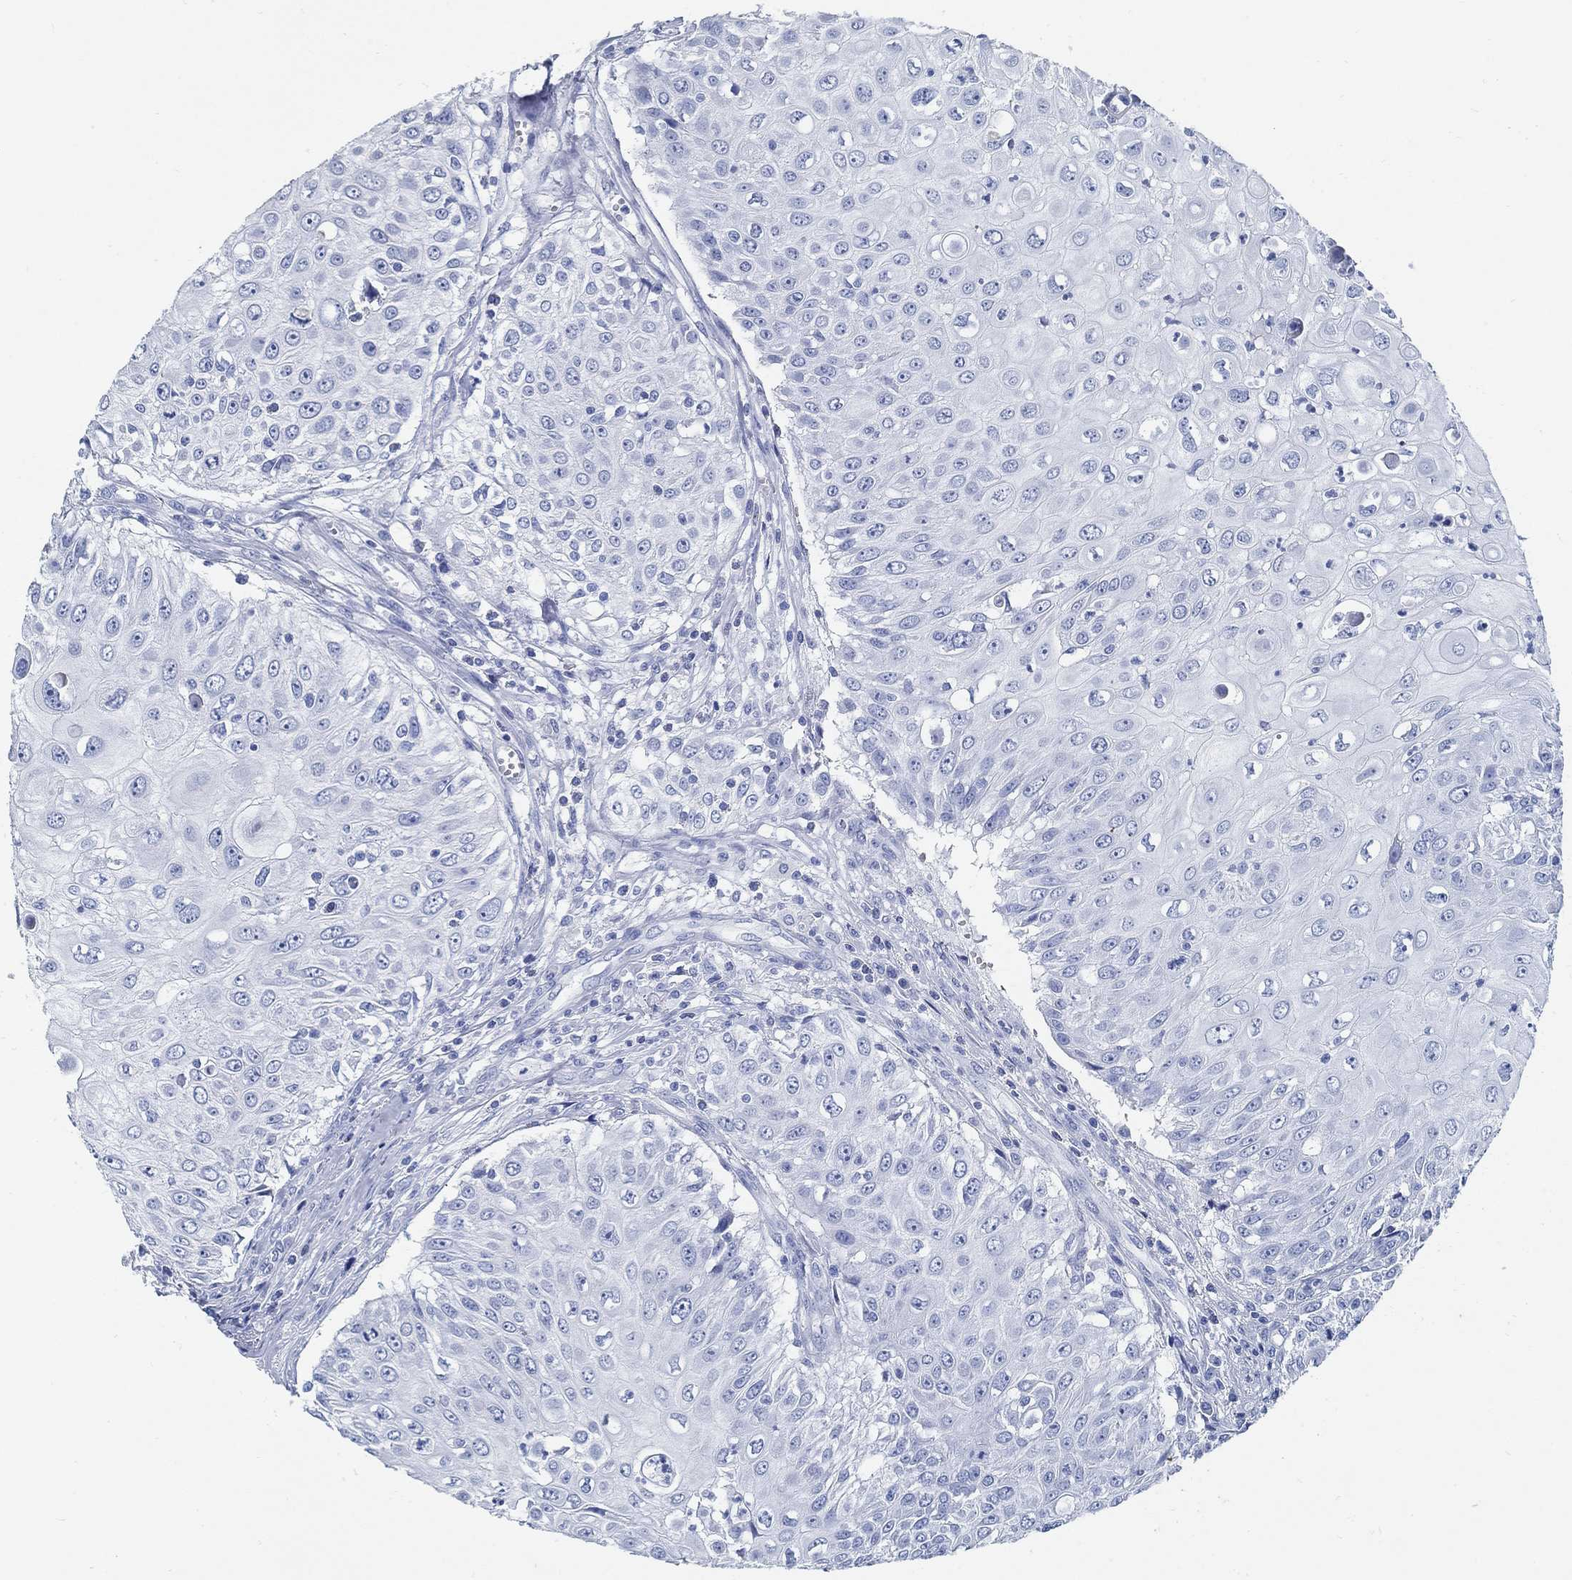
{"staining": {"intensity": "negative", "quantity": "none", "location": "none"}, "tissue": "urothelial cancer", "cell_type": "Tumor cells", "image_type": "cancer", "snomed": [{"axis": "morphology", "description": "Urothelial carcinoma, High grade"}, {"axis": "topography", "description": "Urinary bladder"}], "caption": "This is a photomicrograph of IHC staining of high-grade urothelial carcinoma, which shows no positivity in tumor cells.", "gene": "SLC45A1", "patient": {"sex": "female", "age": 79}}